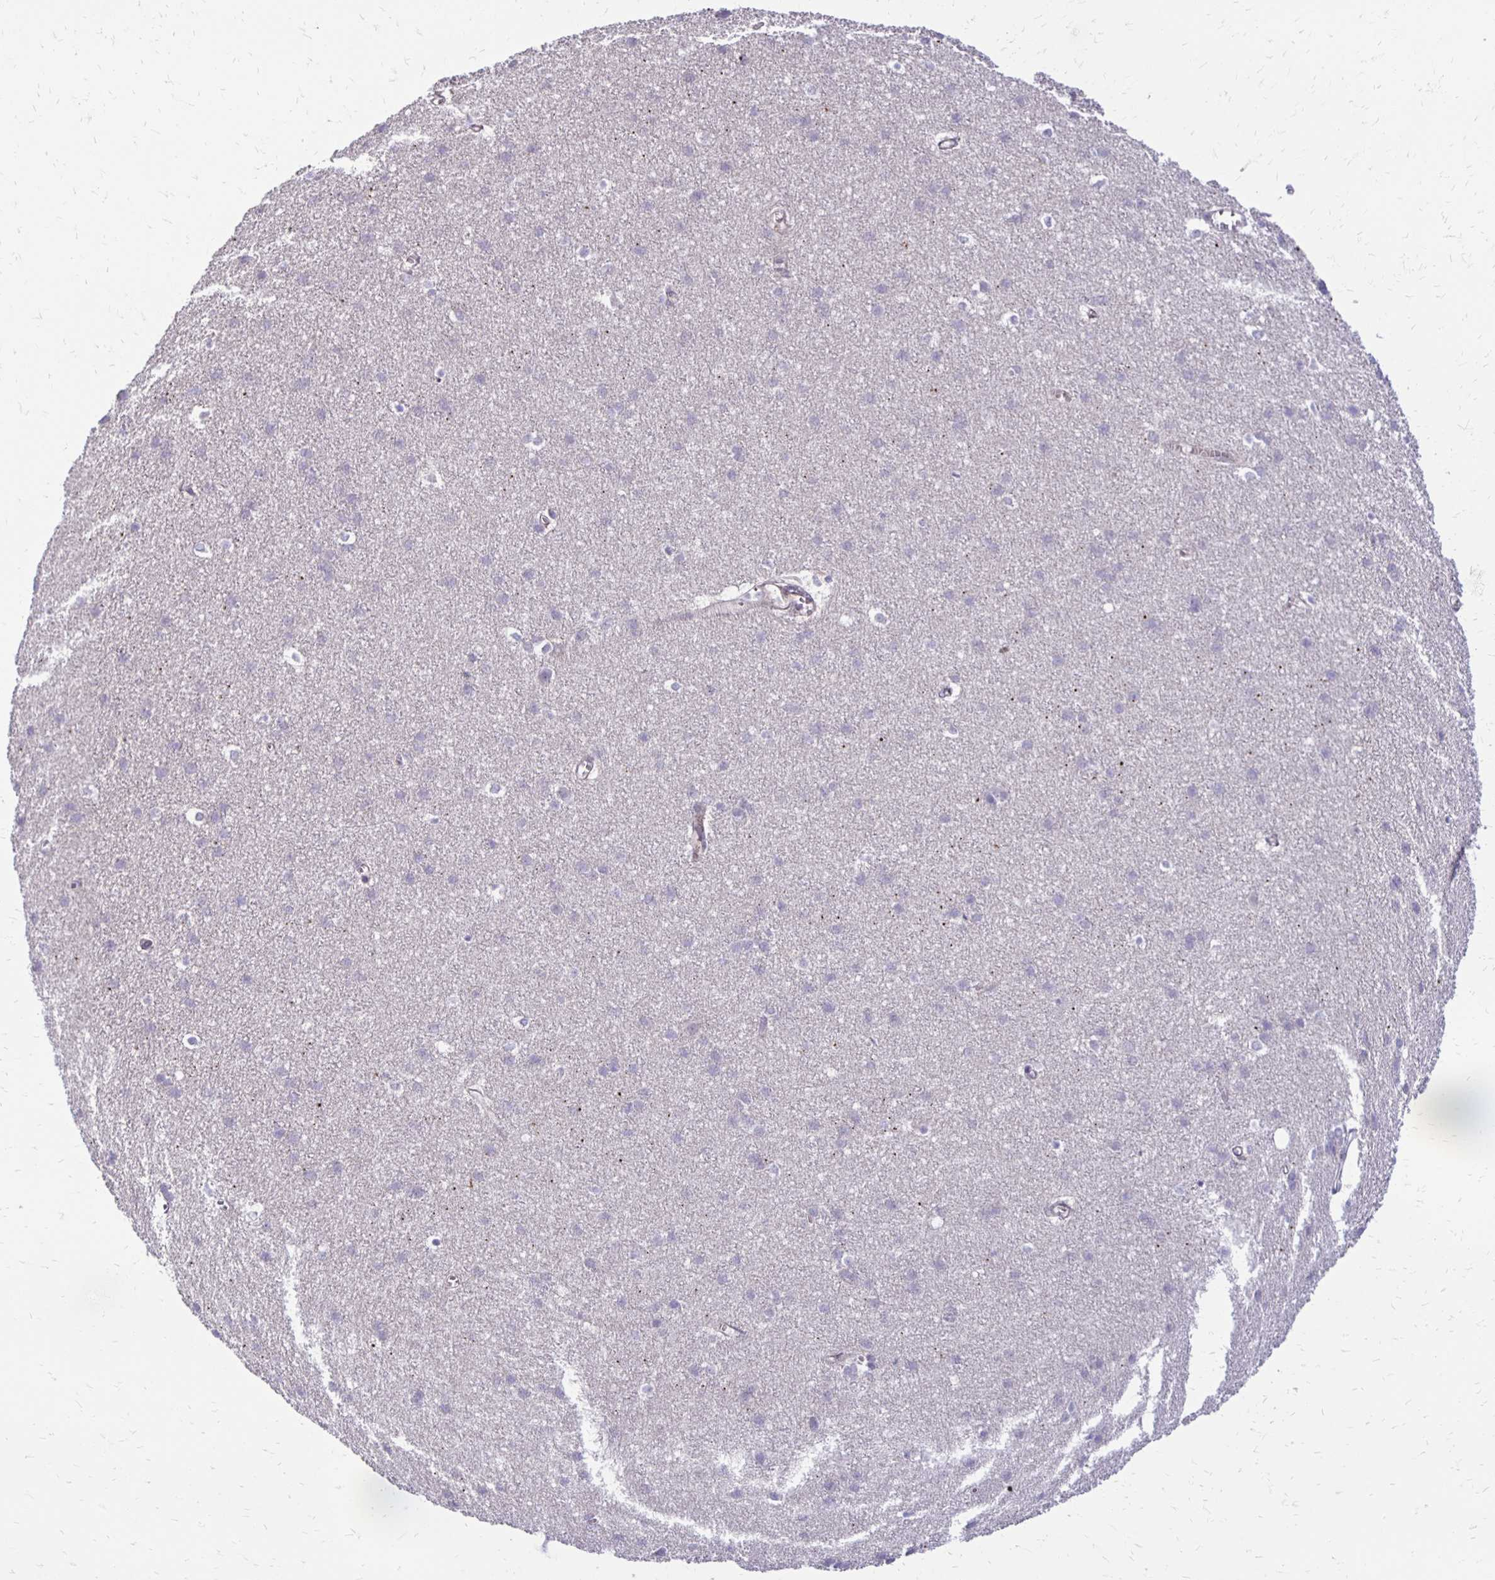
{"staining": {"intensity": "negative", "quantity": "none", "location": "none"}, "tissue": "cerebral cortex", "cell_type": "Endothelial cells", "image_type": "normal", "snomed": [{"axis": "morphology", "description": "Normal tissue, NOS"}, {"axis": "topography", "description": "Cerebral cortex"}], "caption": "A histopathology image of cerebral cortex stained for a protein displays no brown staining in endothelial cells.", "gene": "KATNBL1", "patient": {"sex": "male", "age": 37}}